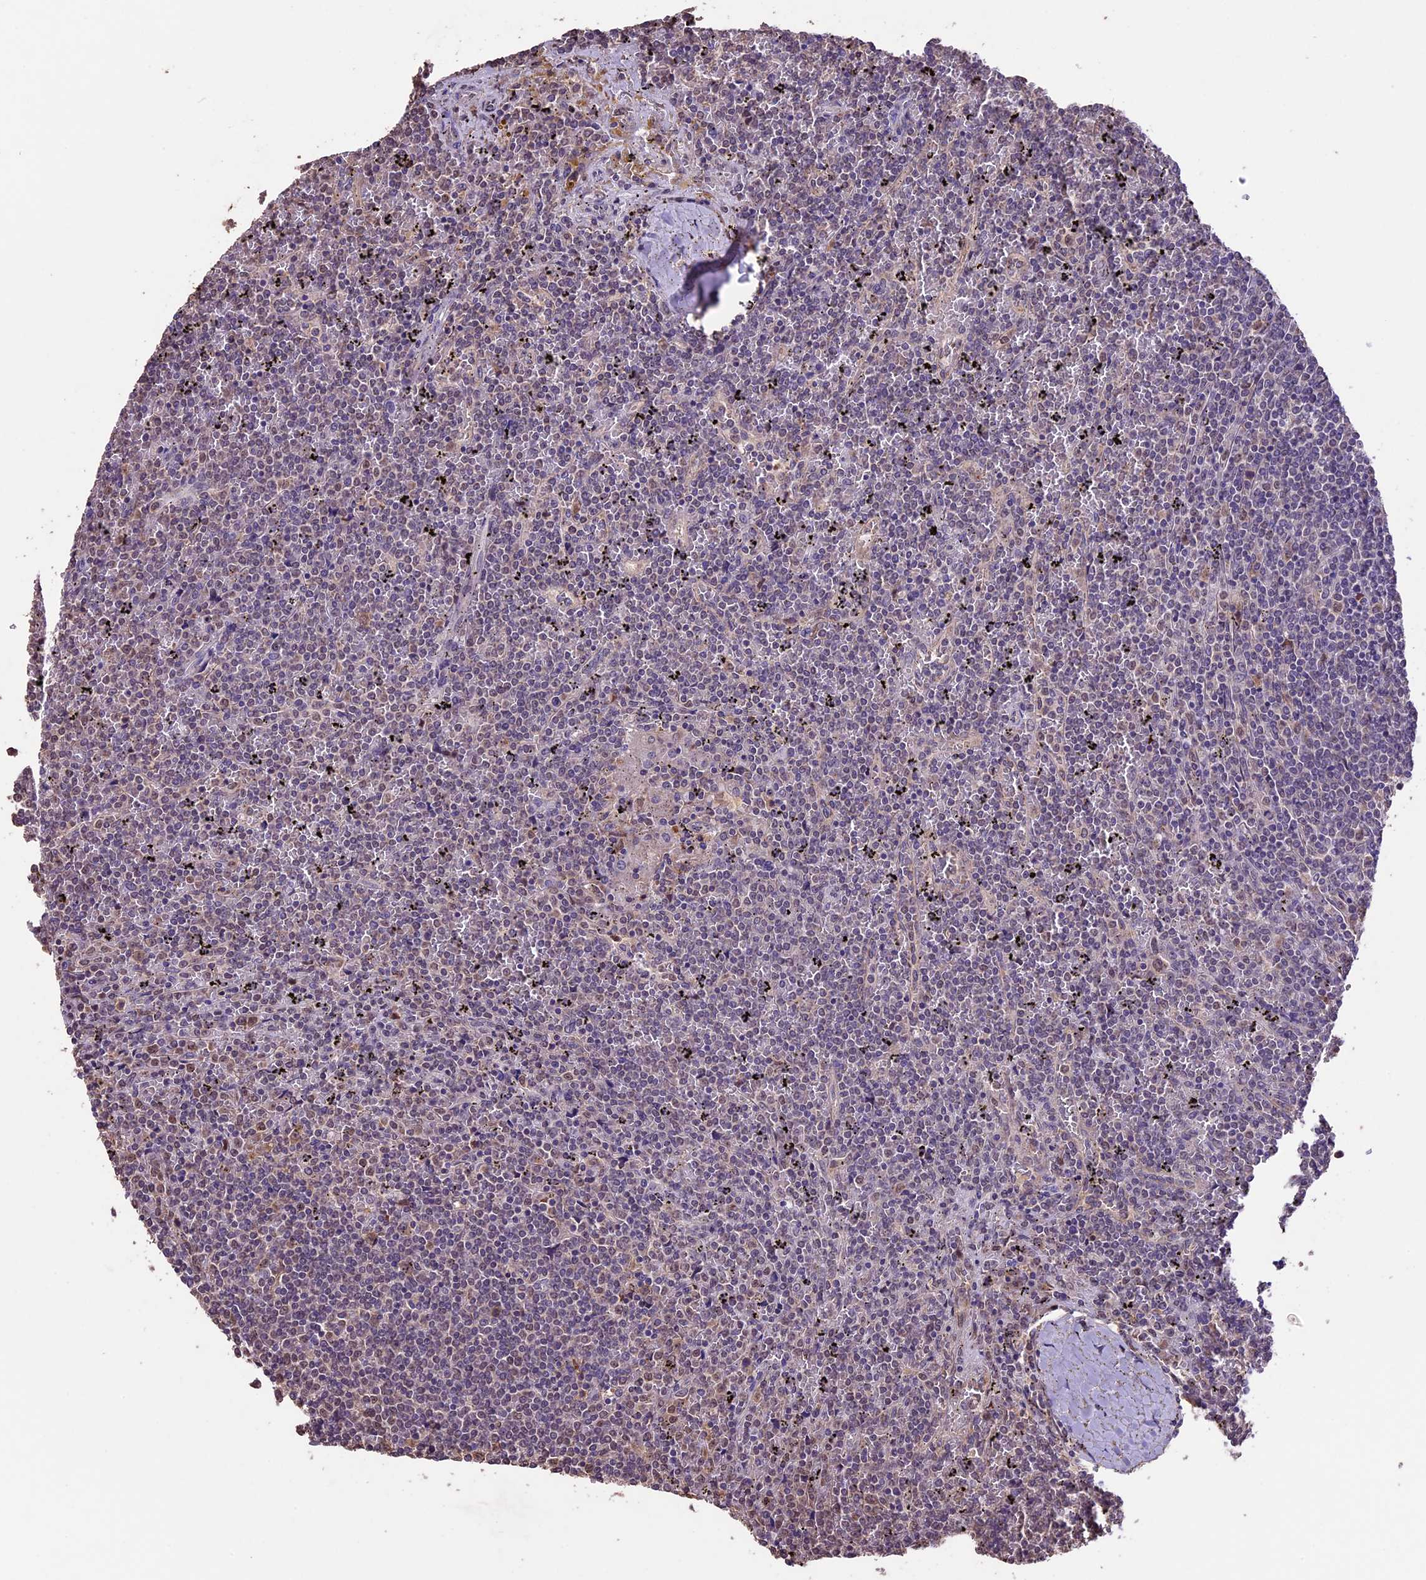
{"staining": {"intensity": "weak", "quantity": "25%-75%", "location": "nuclear"}, "tissue": "lymphoma", "cell_type": "Tumor cells", "image_type": "cancer", "snomed": [{"axis": "morphology", "description": "Malignant lymphoma, non-Hodgkin's type, Low grade"}, {"axis": "topography", "description": "Spleen"}], "caption": "Protein analysis of lymphoma tissue demonstrates weak nuclear expression in approximately 25%-75% of tumor cells.", "gene": "DIS3L", "patient": {"sex": "female", "age": 19}}